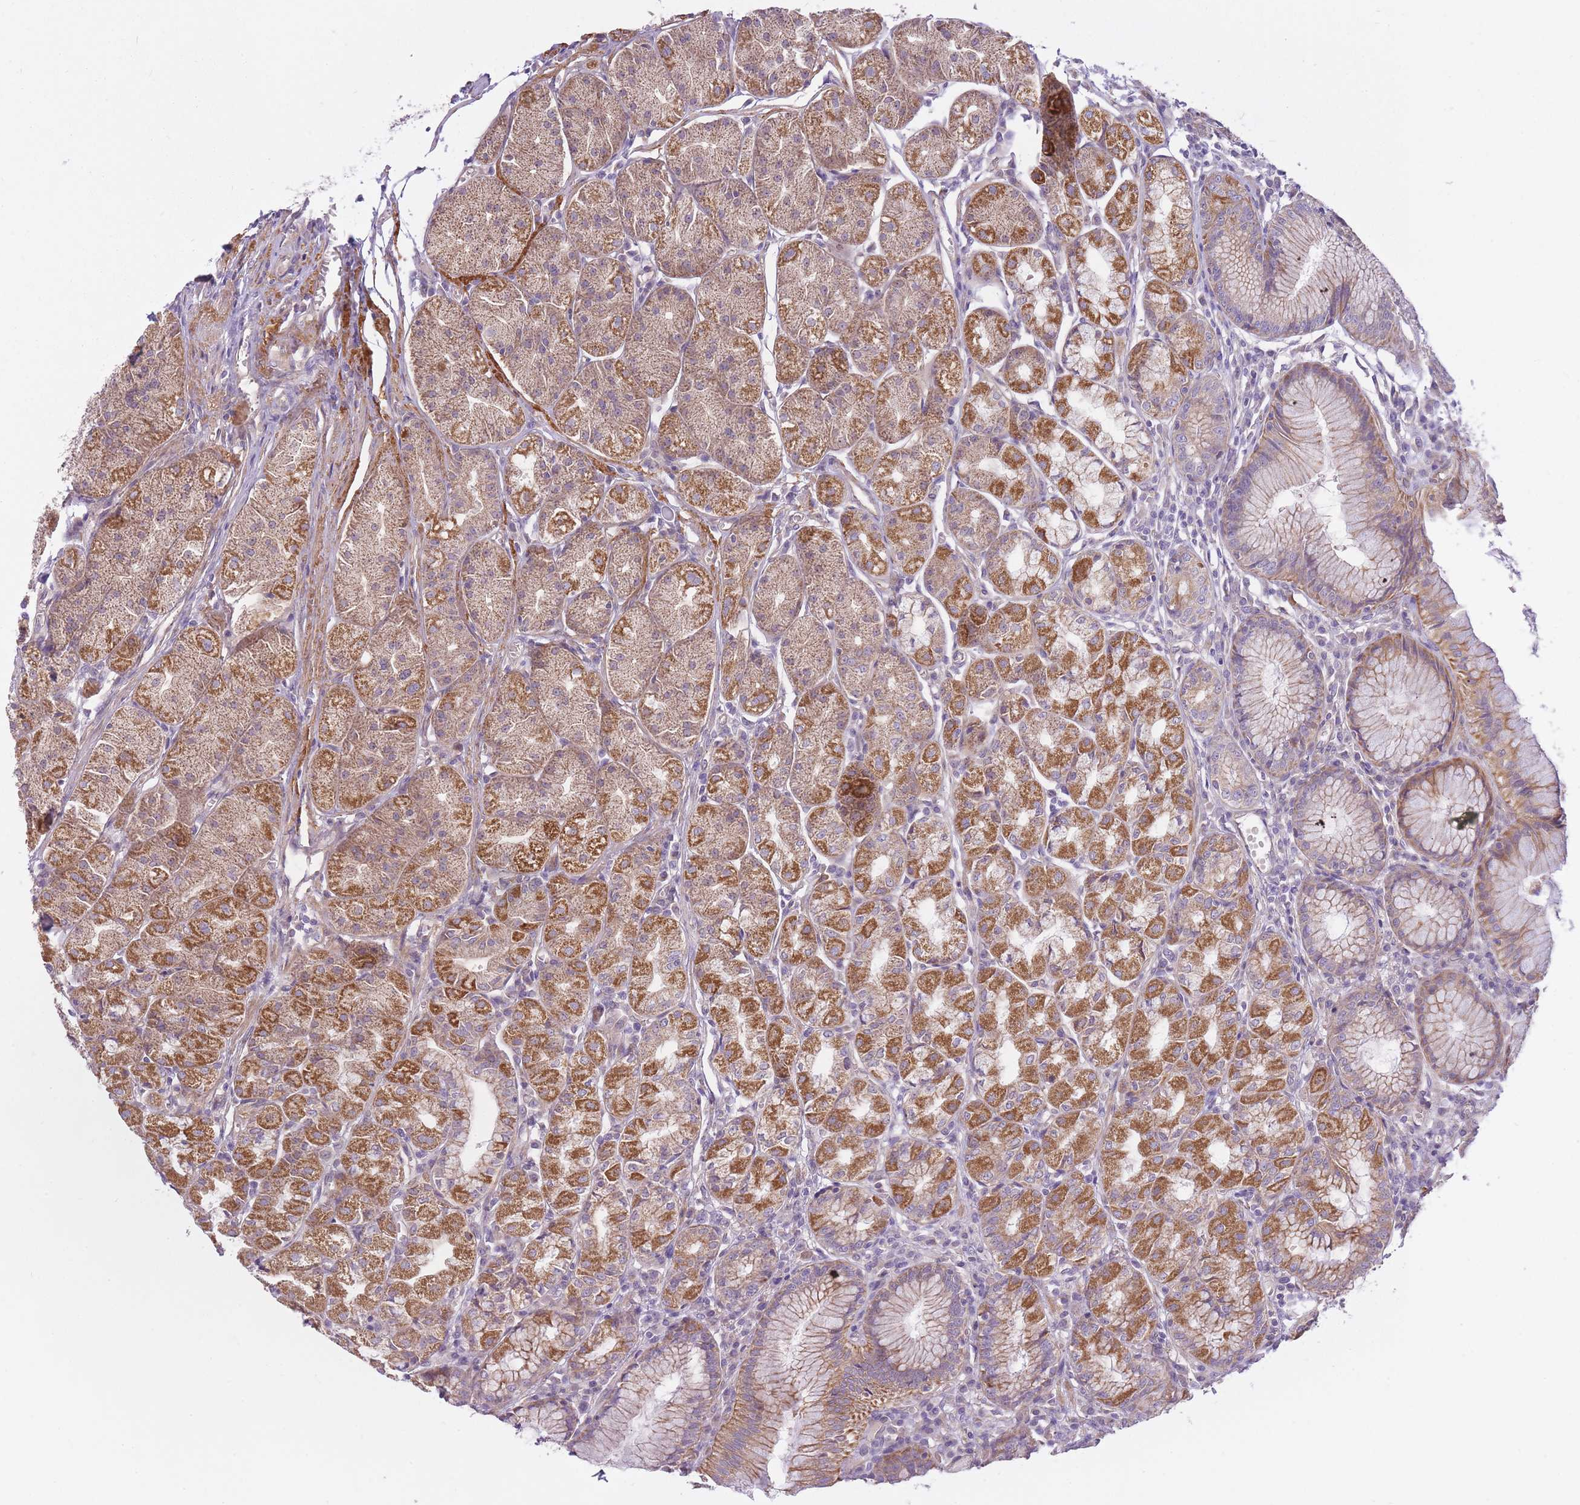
{"staining": {"intensity": "moderate", "quantity": ">75%", "location": "cytoplasmic/membranous"}, "tissue": "stomach", "cell_type": "Glandular cells", "image_type": "normal", "snomed": [{"axis": "morphology", "description": "Normal tissue, NOS"}, {"axis": "topography", "description": "Stomach"}], "caption": "IHC of benign human stomach exhibits medium levels of moderate cytoplasmic/membranous staining in about >75% of glandular cells.", "gene": "REV1", "patient": {"sex": "male", "age": 55}}